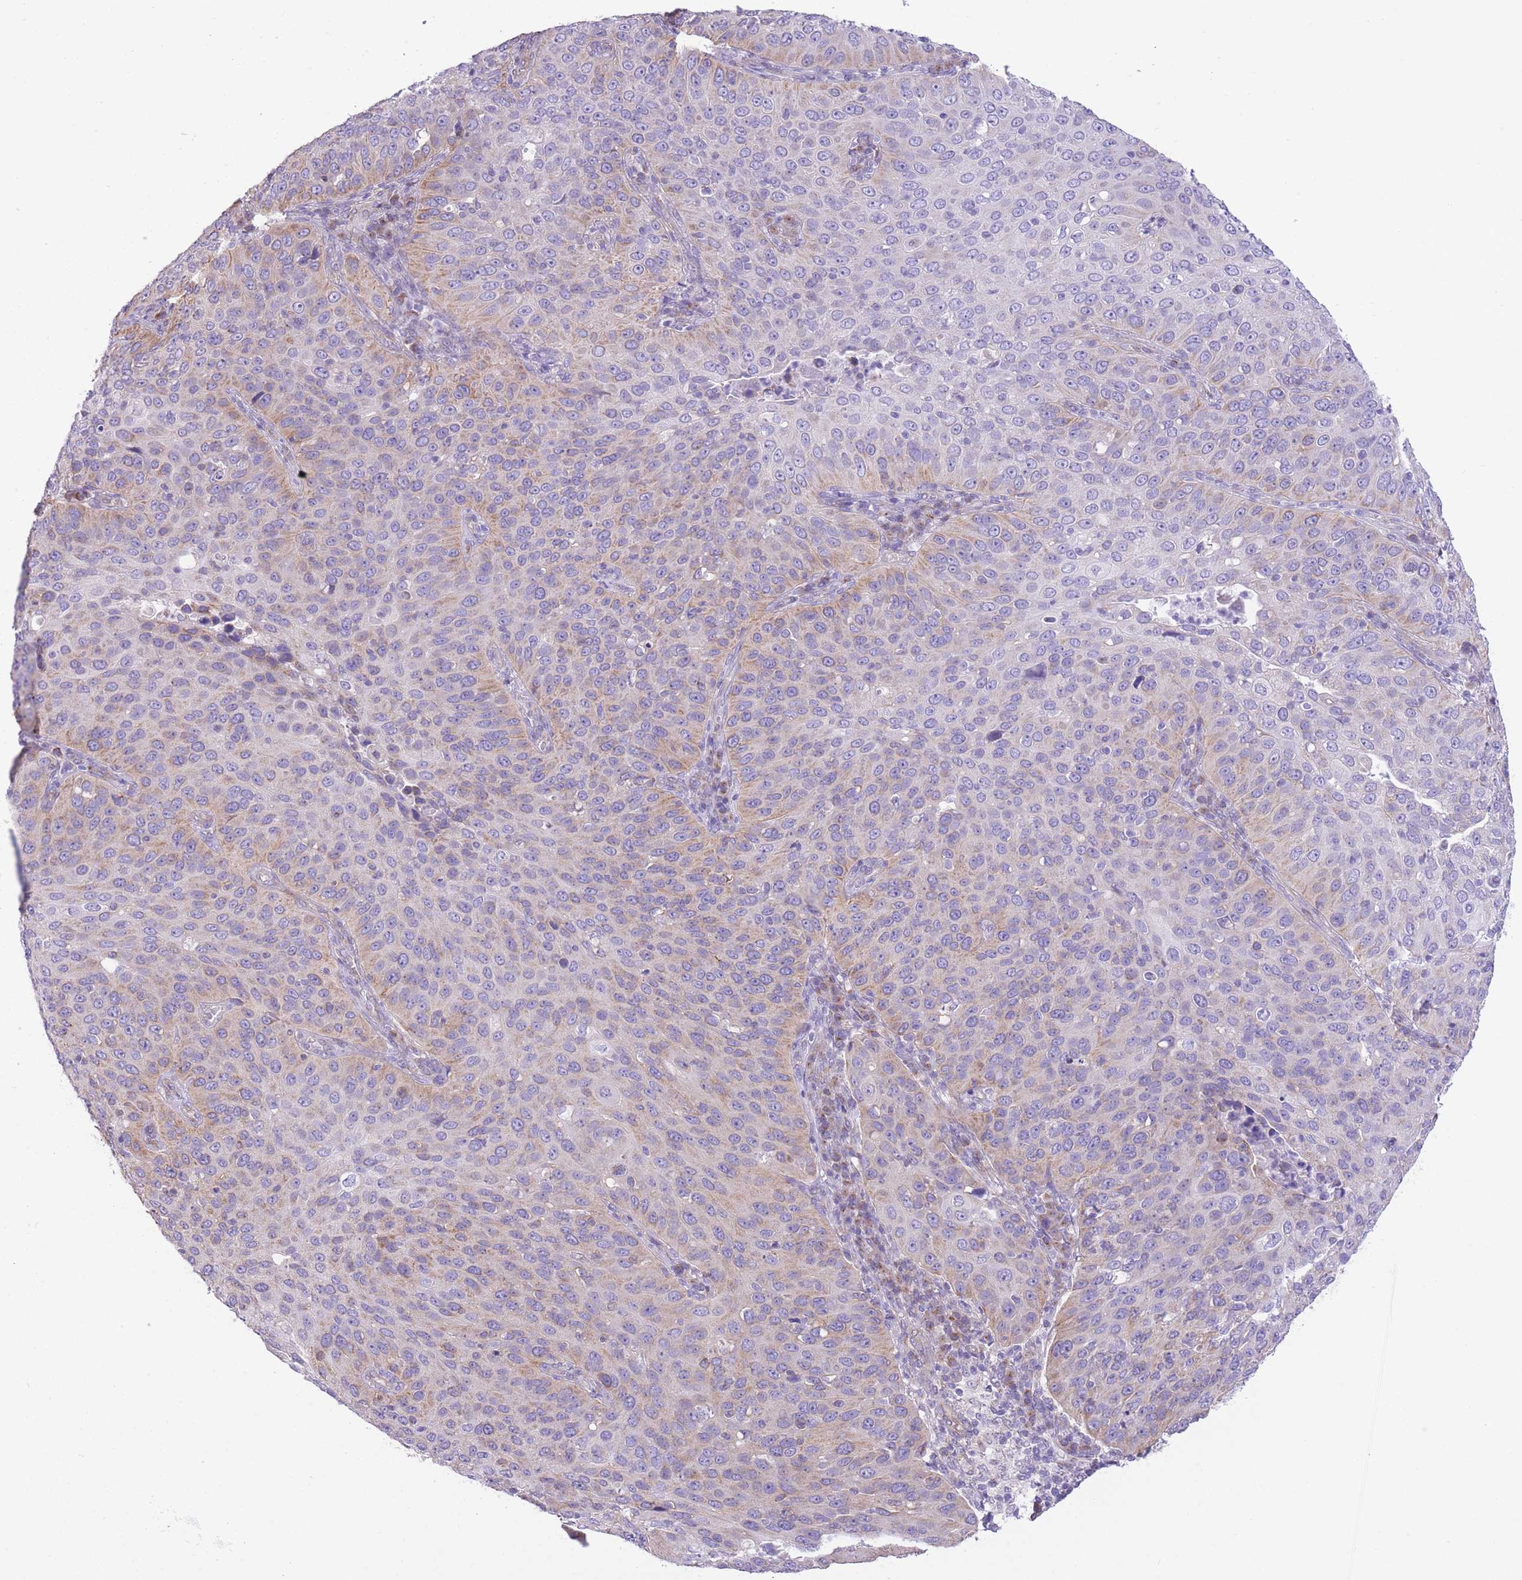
{"staining": {"intensity": "moderate", "quantity": "25%-75%", "location": "cytoplasmic/membranous"}, "tissue": "cervical cancer", "cell_type": "Tumor cells", "image_type": "cancer", "snomed": [{"axis": "morphology", "description": "Squamous cell carcinoma, NOS"}, {"axis": "topography", "description": "Cervix"}], "caption": "Immunohistochemistry (IHC) photomicrograph of neoplastic tissue: human cervical squamous cell carcinoma stained using IHC displays medium levels of moderate protein expression localized specifically in the cytoplasmic/membranous of tumor cells, appearing as a cytoplasmic/membranous brown color.", "gene": "RHOU", "patient": {"sex": "female", "age": 36}}